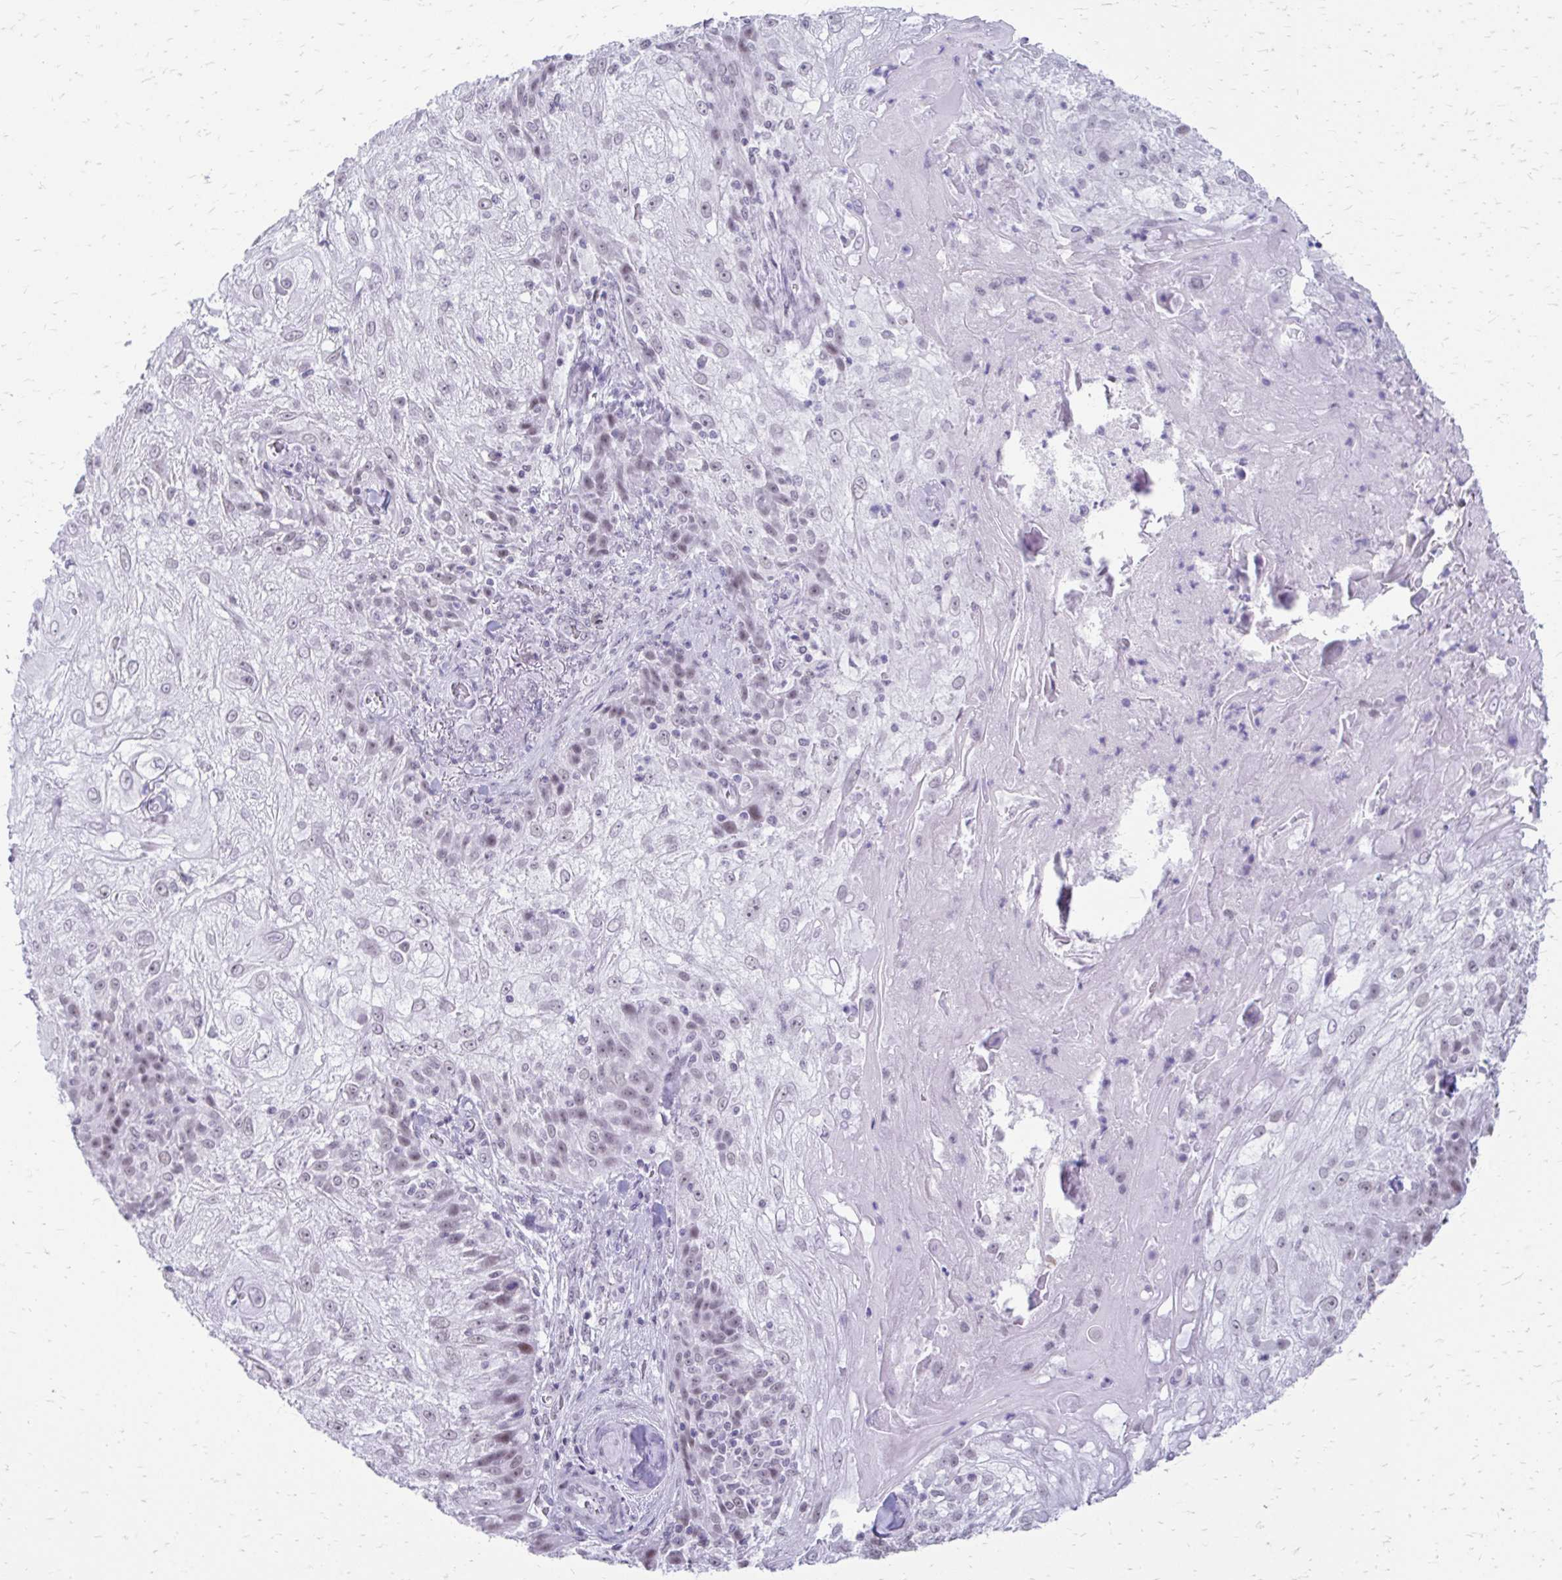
{"staining": {"intensity": "negative", "quantity": "none", "location": "none"}, "tissue": "skin cancer", "cell_type": "Tumor cells", "image_type": "cancer", "snomed": [{"axis": "morphology", "description": "Normal tissue, NOS"}, {"axis": "morphology", "description": "Squamous cell carcinoma, NOS"}, {"axis": "topography", "description": "Skin"}], "caption": "Skin cancer stained for a protein using immunohistochemistry (IHC) exhibits no staining tumor cells.", "gene": "SS18", "patient": {"sex": "female", "age": 83}}